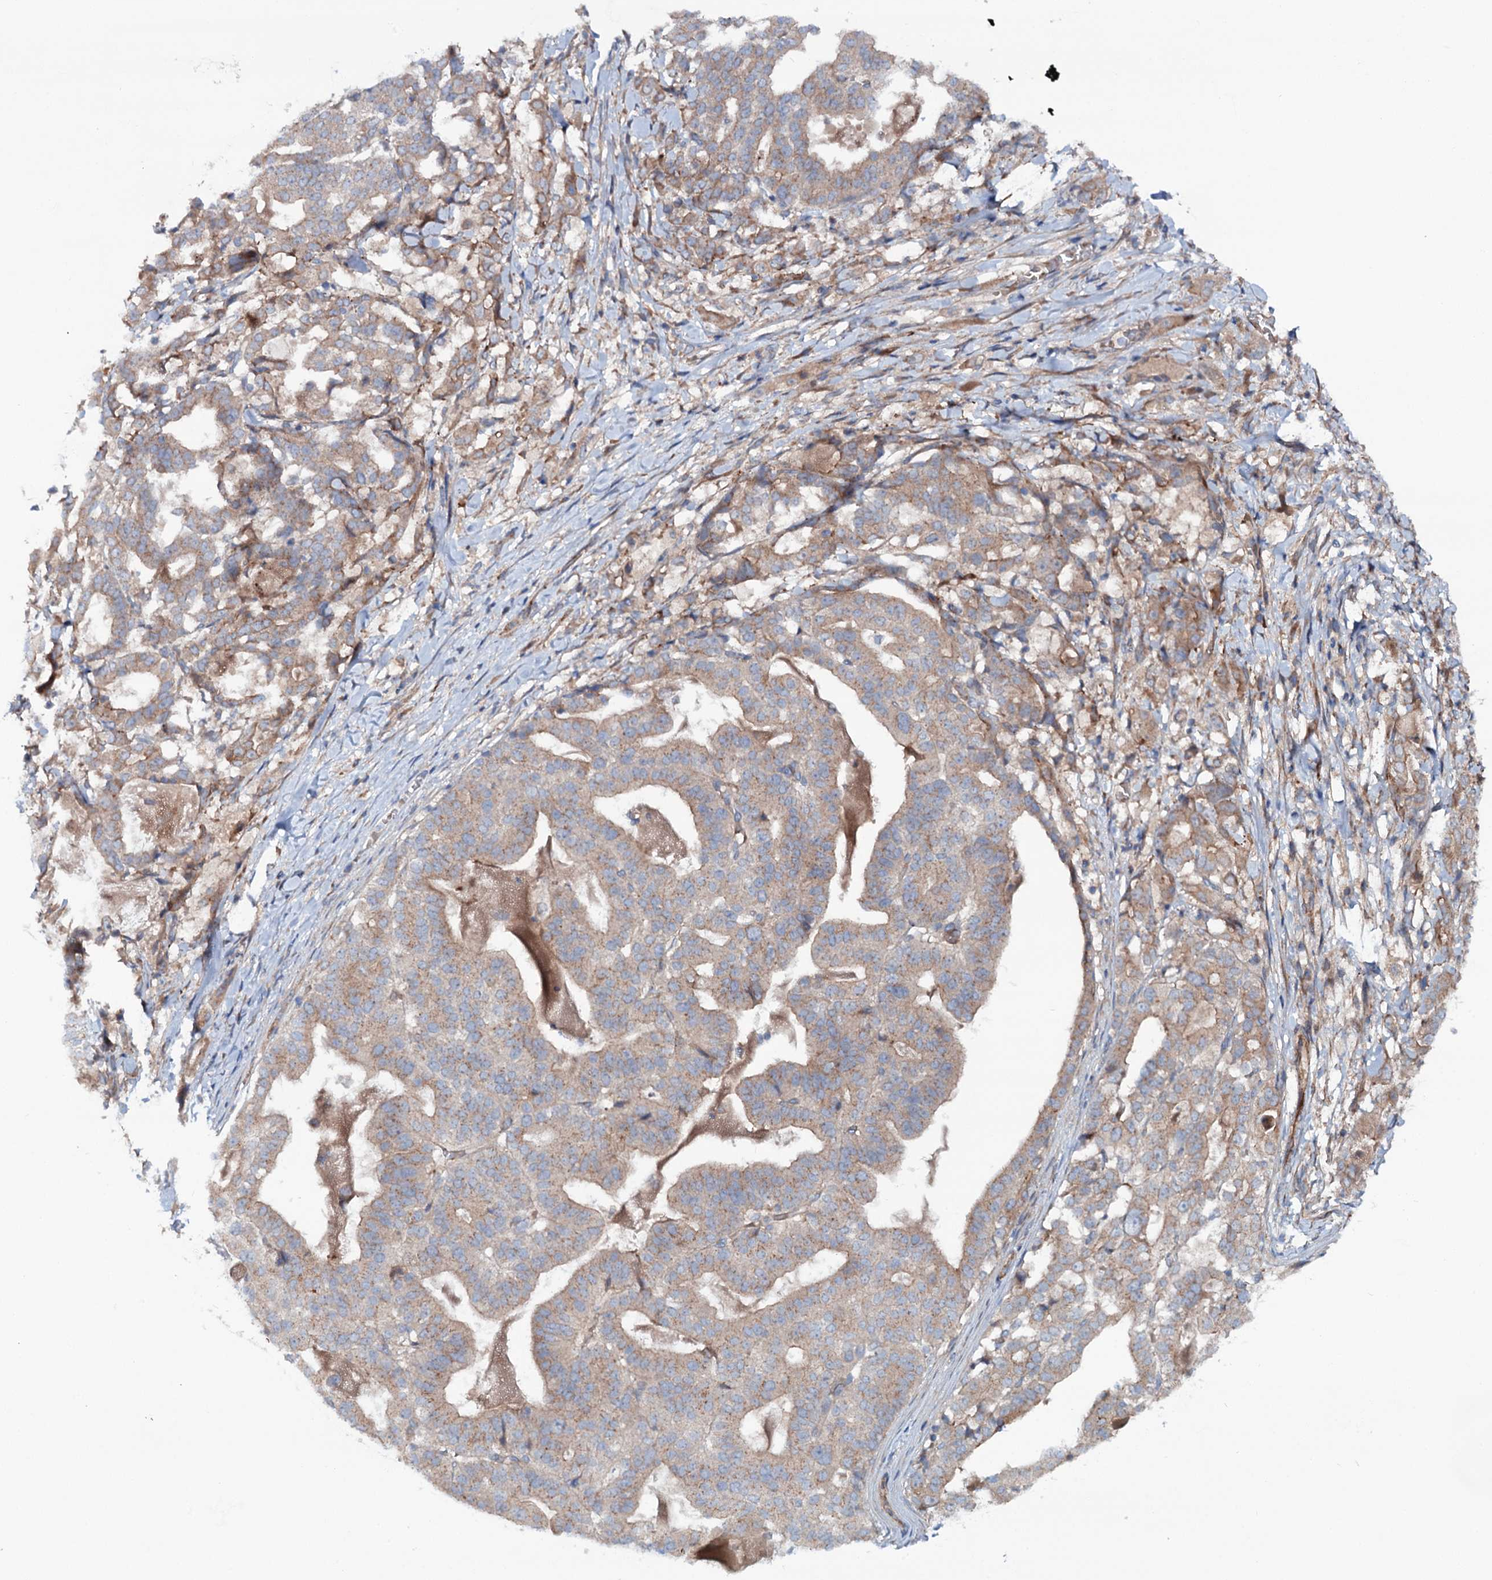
{"staining": {"intensity": "moderate", "quantity": "25%-75%", "location": "cytoplasmic/membranous"}, "tissue": "stomach cancer", "cell_type": "Tumor cells", "image_type": "cancer", "snomed": [{"axis": "morphology", "description": "Adenocarcinoma, NOS"}, {"axis": "topography", "description": "Stomach"}], "caption": "Immunohistochemical staining of adenocarcinoma (stomach) displays medium levels of moderate cytoplasmic/membranous expression in about 25%-75% of tumor cells.", "gene": "ADGRG4", "patient": {"sex": "male", "age": 48}}